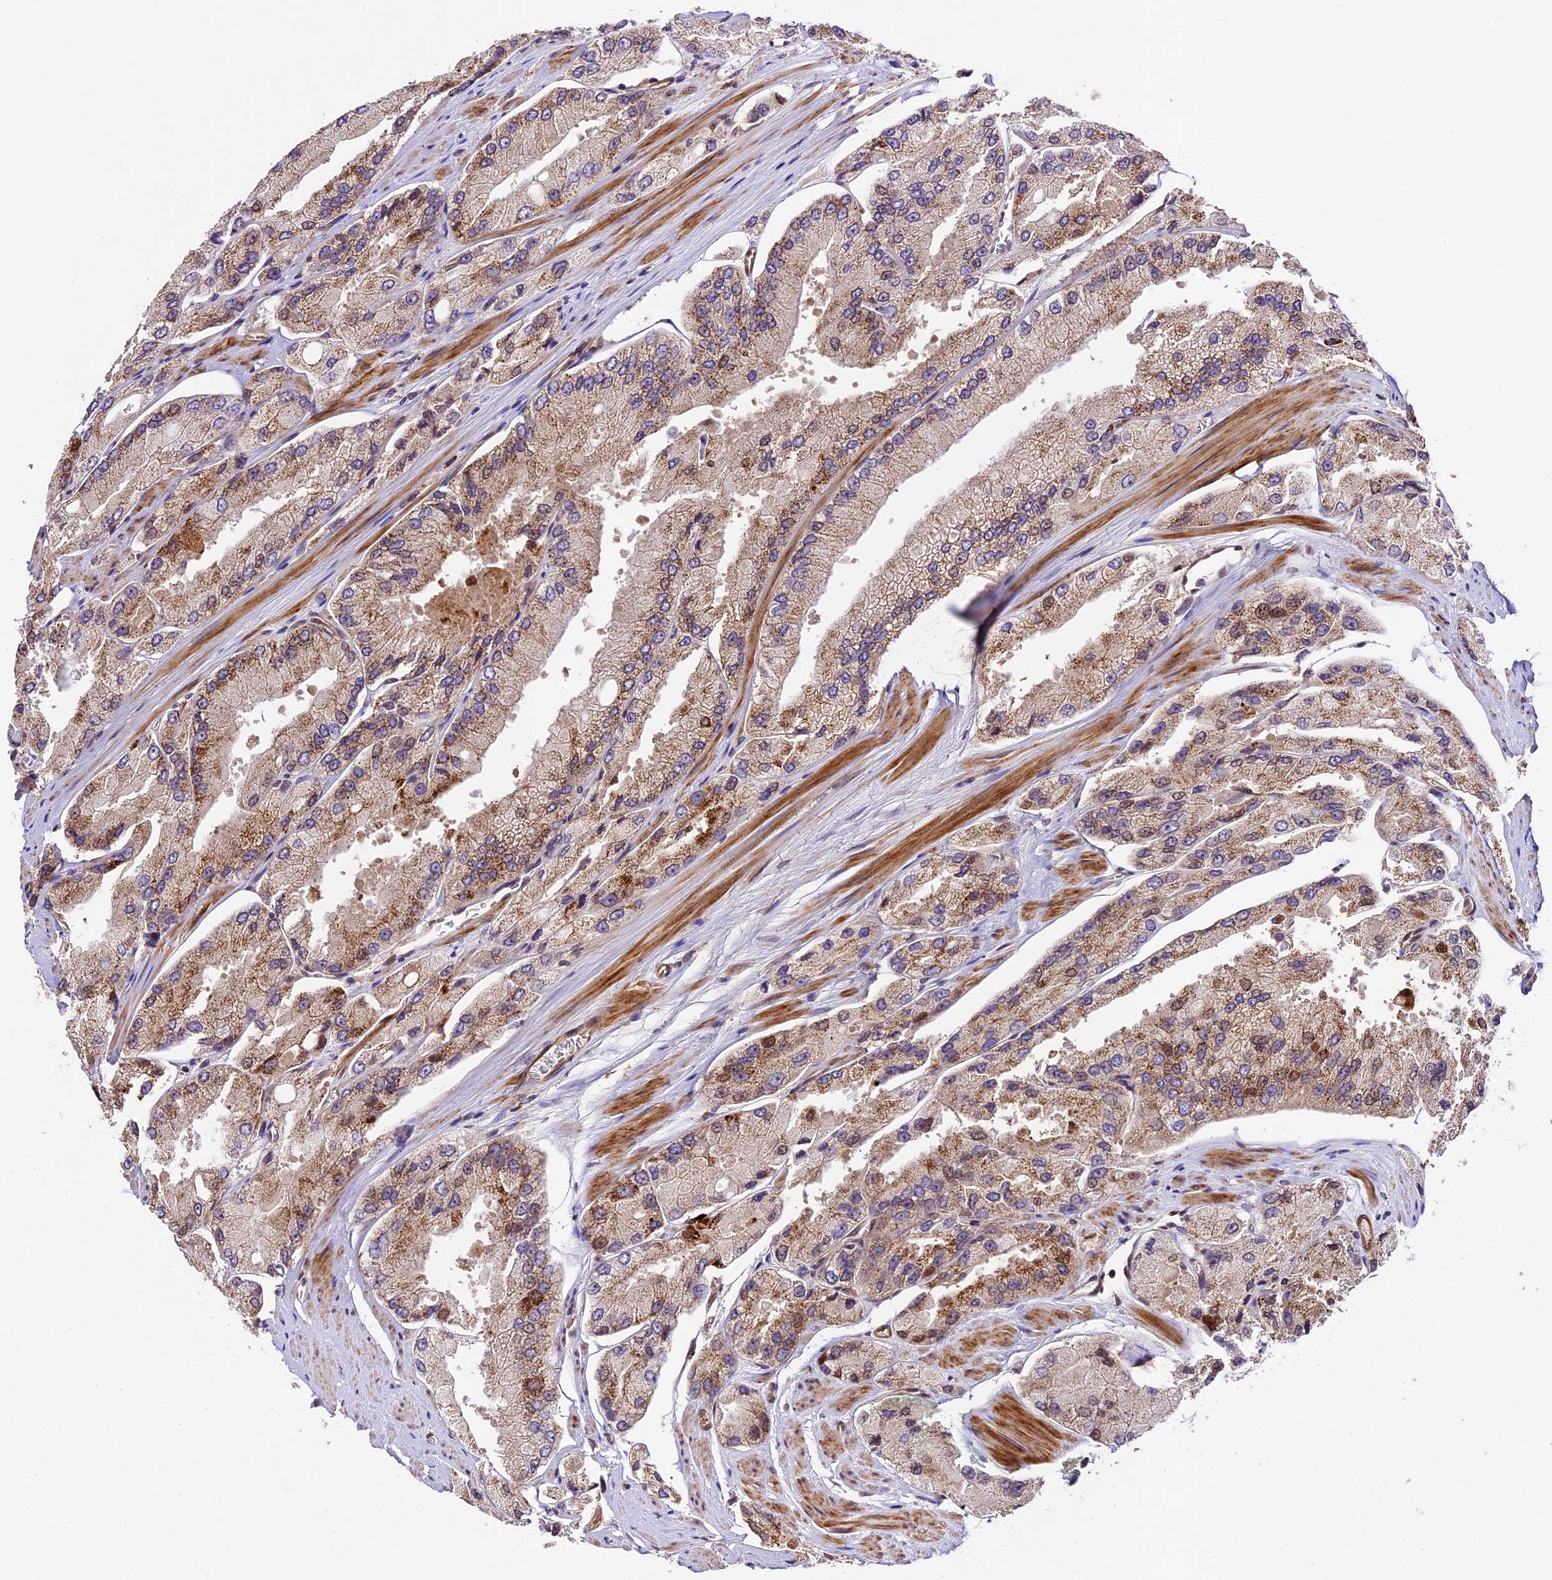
{"staining": {"intensity": "moderate", "quantity": "25%-75%", "location": "cytoplasmic/membranous"}, "tissue": "prostate cancer", "cell_type": "Tumor cells", "image_type": "cancer", "snomed": [{"axis": "morphology", "description": "Adenocarcinoma, High grade"}, {"axis": "topography", "description": "Prostate"}], "caption": "Protein staining of high-grade adenocarcinoma (prostate) tissue shows moderate cytoplasmic/membranous expression in about 25%-75% of tumor cells. The protein is stained brown, and the nuclei are stained in blue (DAB IHC with brightfield microscopy, high magnification).", "gene": "CCSER1", "patient": {"sex": "male", "age": 58}}